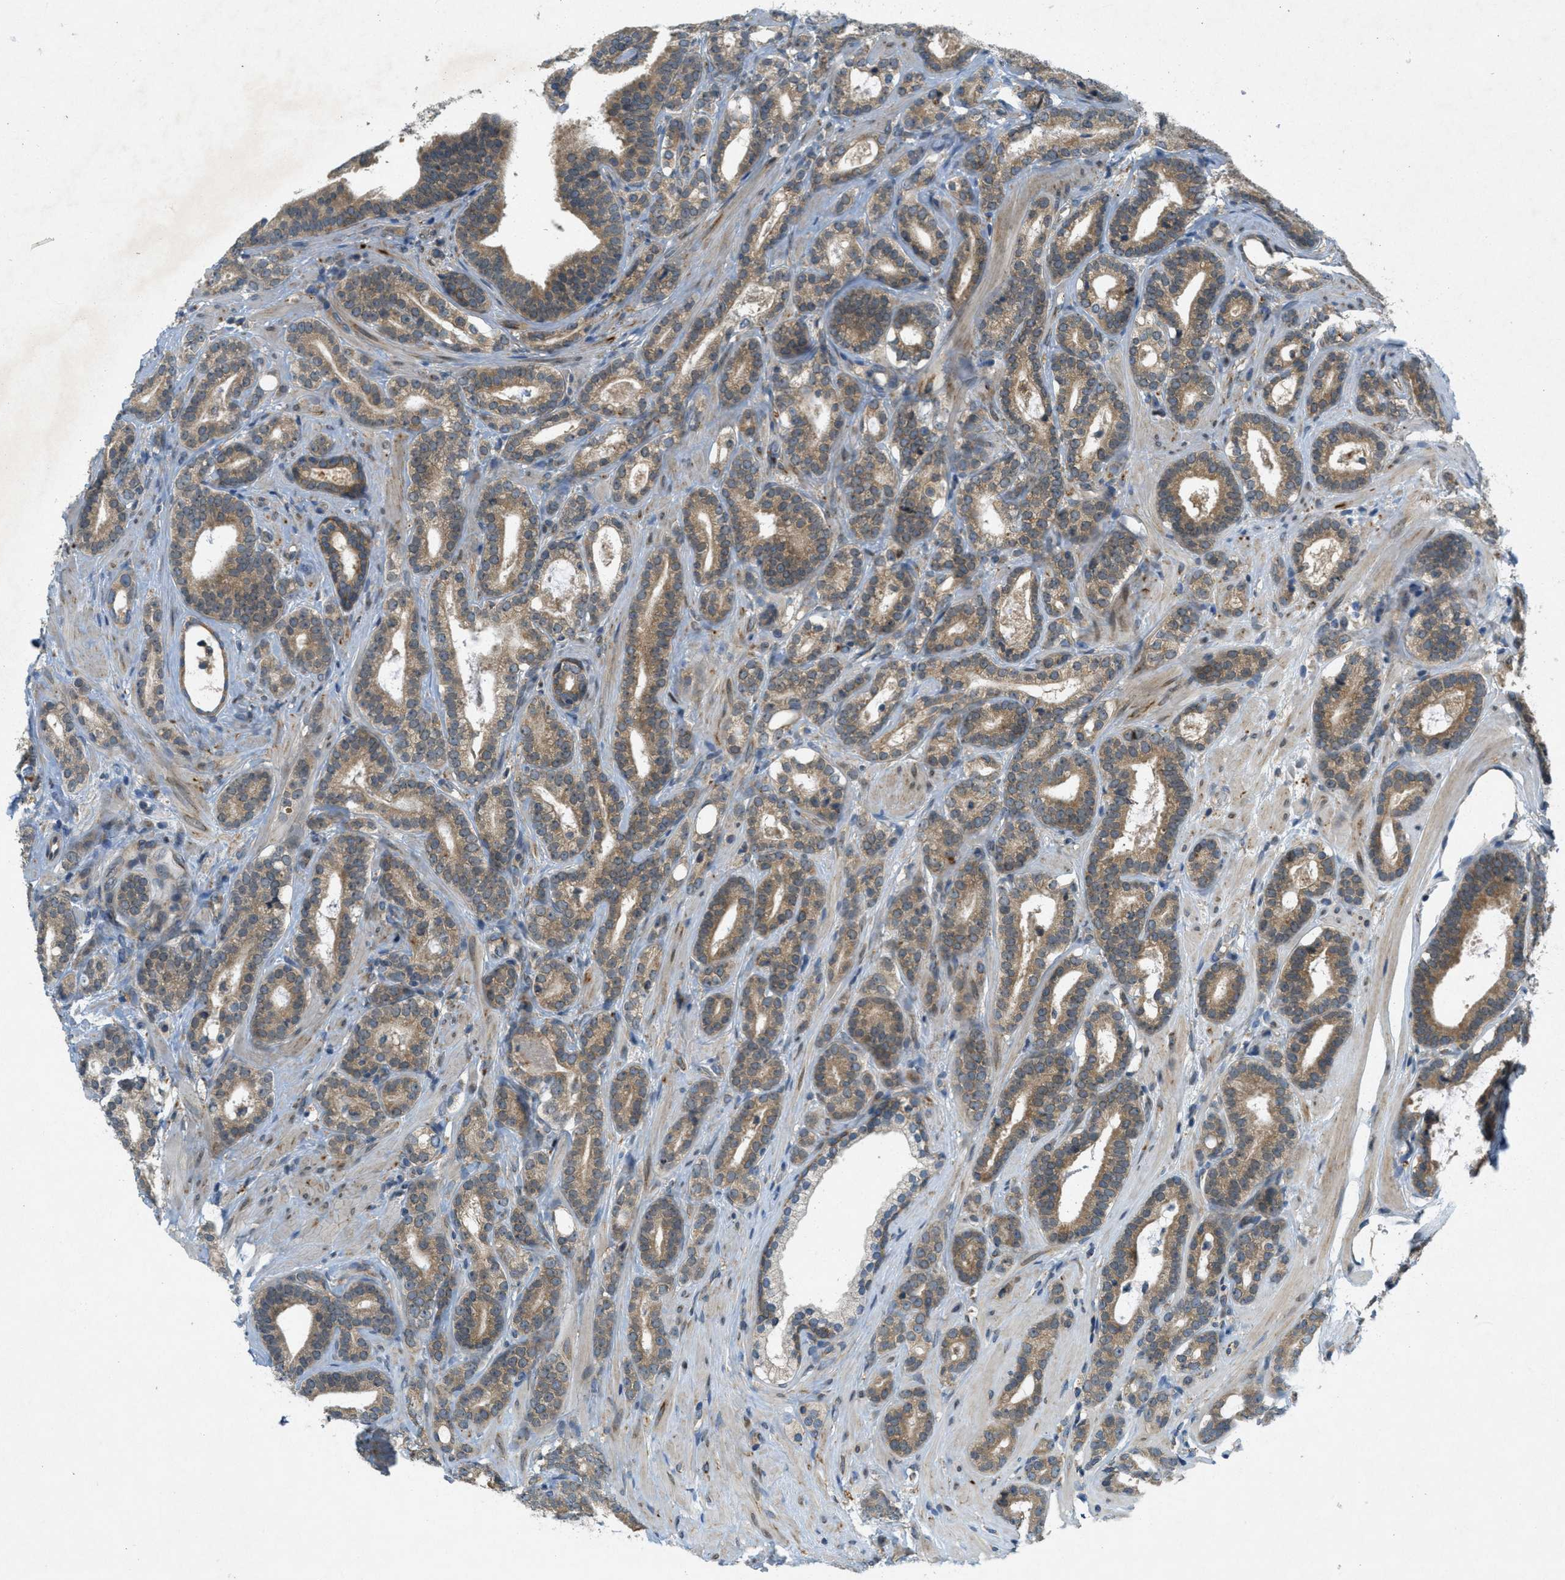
{"staining": {"intensity": "moderate", "quantity": ">75%", "location": "cytoplasmic/membranous"}, "tissue": "prostate cancer", "cell_type": "Tumor cells", "image_type": "cancer", "snomed": [{"axis": "morphology", "description": "Adenocarcinoma, High grade"}, {"axis": "topography", "description": "Prostate"}], "caption": "This histopathology image displays immunohistochemistry staining of prostate high-grade adenocarcinoma, with medium moderate cytoplasmic/membranous staining in approximately >75% of tumor cells.", "gene": "SIGMAR1", "patient": {"sex": "male", "age": 60}}